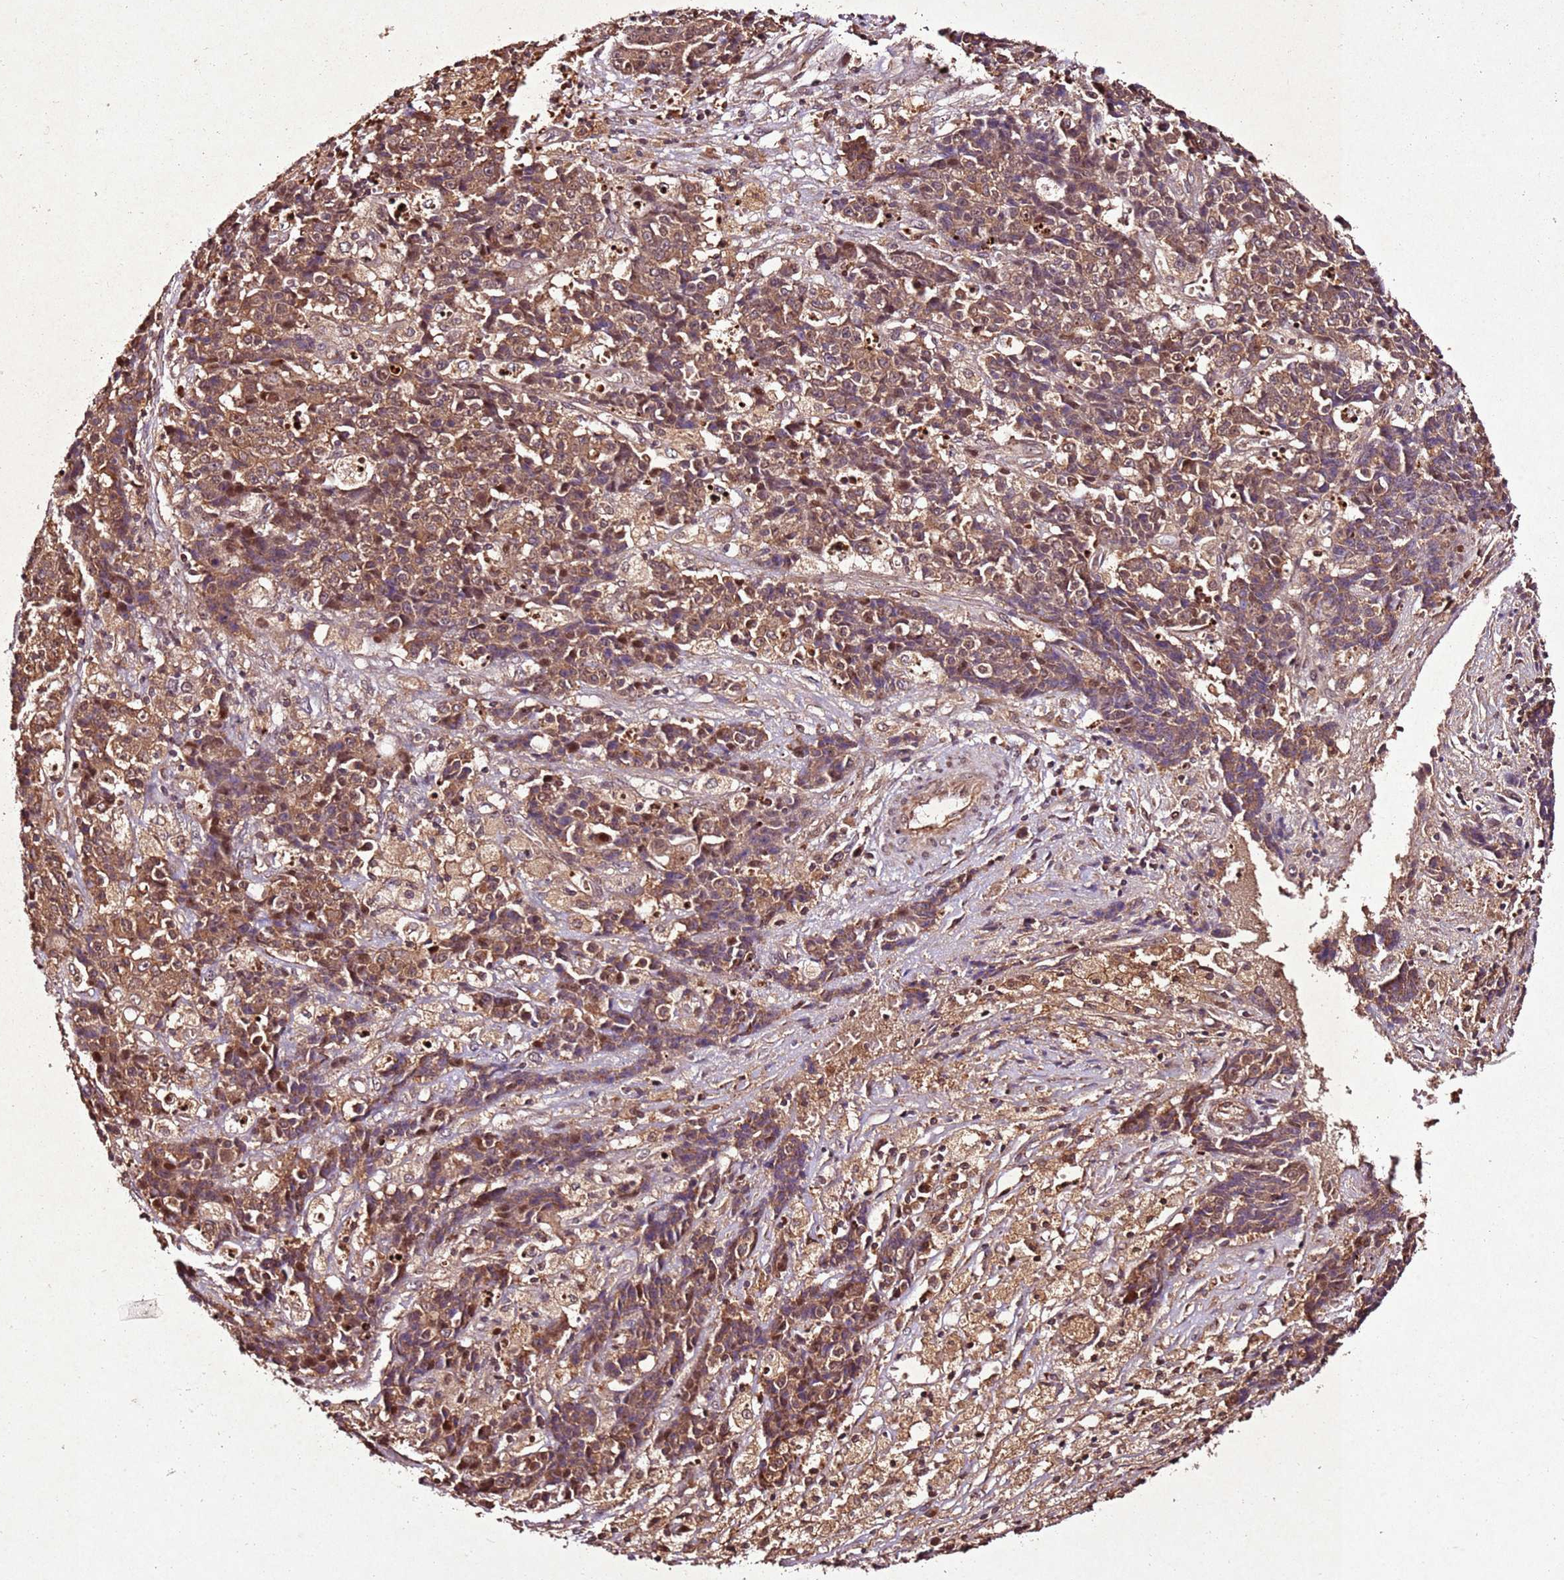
{"staining": {"intensity": "moderate", "quantity": ">75%", "location": "cytoplasmic/membranous"}, "tissue": "ovarian cancer", "cell_type": "Tumor cells", "image_type": "cancer", "snomed": [{"axis": "morphology", "description": "Carcinoma, endometroid"}, {"axis": "topography", "description": "Ovary"}], "caption": "Immunohistochemical staining of human ovarian endometroid carcinoma exhibits moderate cytoplasmic/membranous protein staining in approximately >75% of tumor cells.", "gene": "PTMA", "patient": {"sex": "female", "age": 42}}